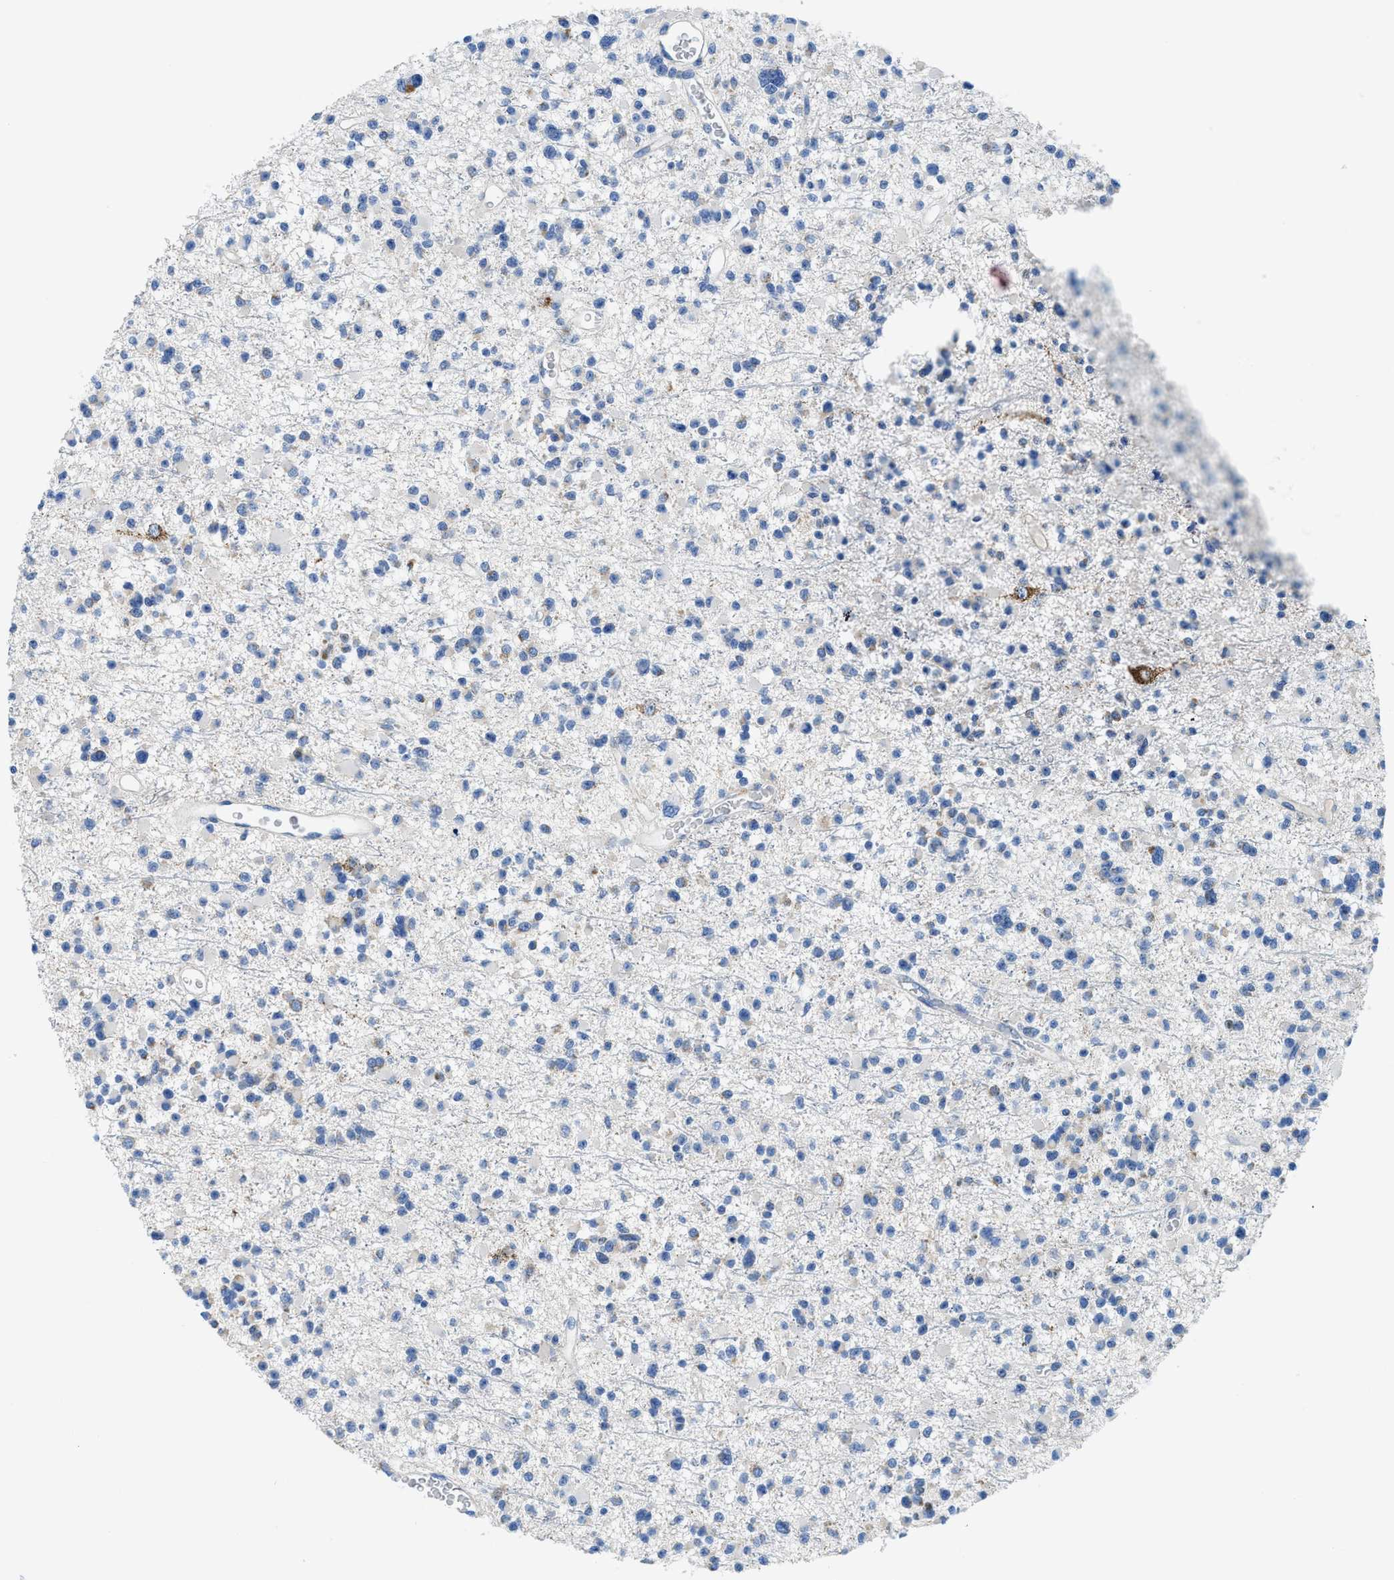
{"staining": {"intensity": "negative", "quantity": "none", "location": "none"}, "tissue": "glioma", "cell_type": "Tumor cells", "image_type": "cancer", "snomed": [{"axis": "morphology", "description": "Glioma, malignant, Low grade"}, {"axis": "topography", "description": "Brain"}], "caption": "This micrograph is of glioma stained with immunohistochemistry (IHC) to label a protein in brown with the nuclei are counter-stained blue. There is no staining in tumor cells.", "gene": "SLC25A13", "patient": {"sex": "female", "age": 22}}